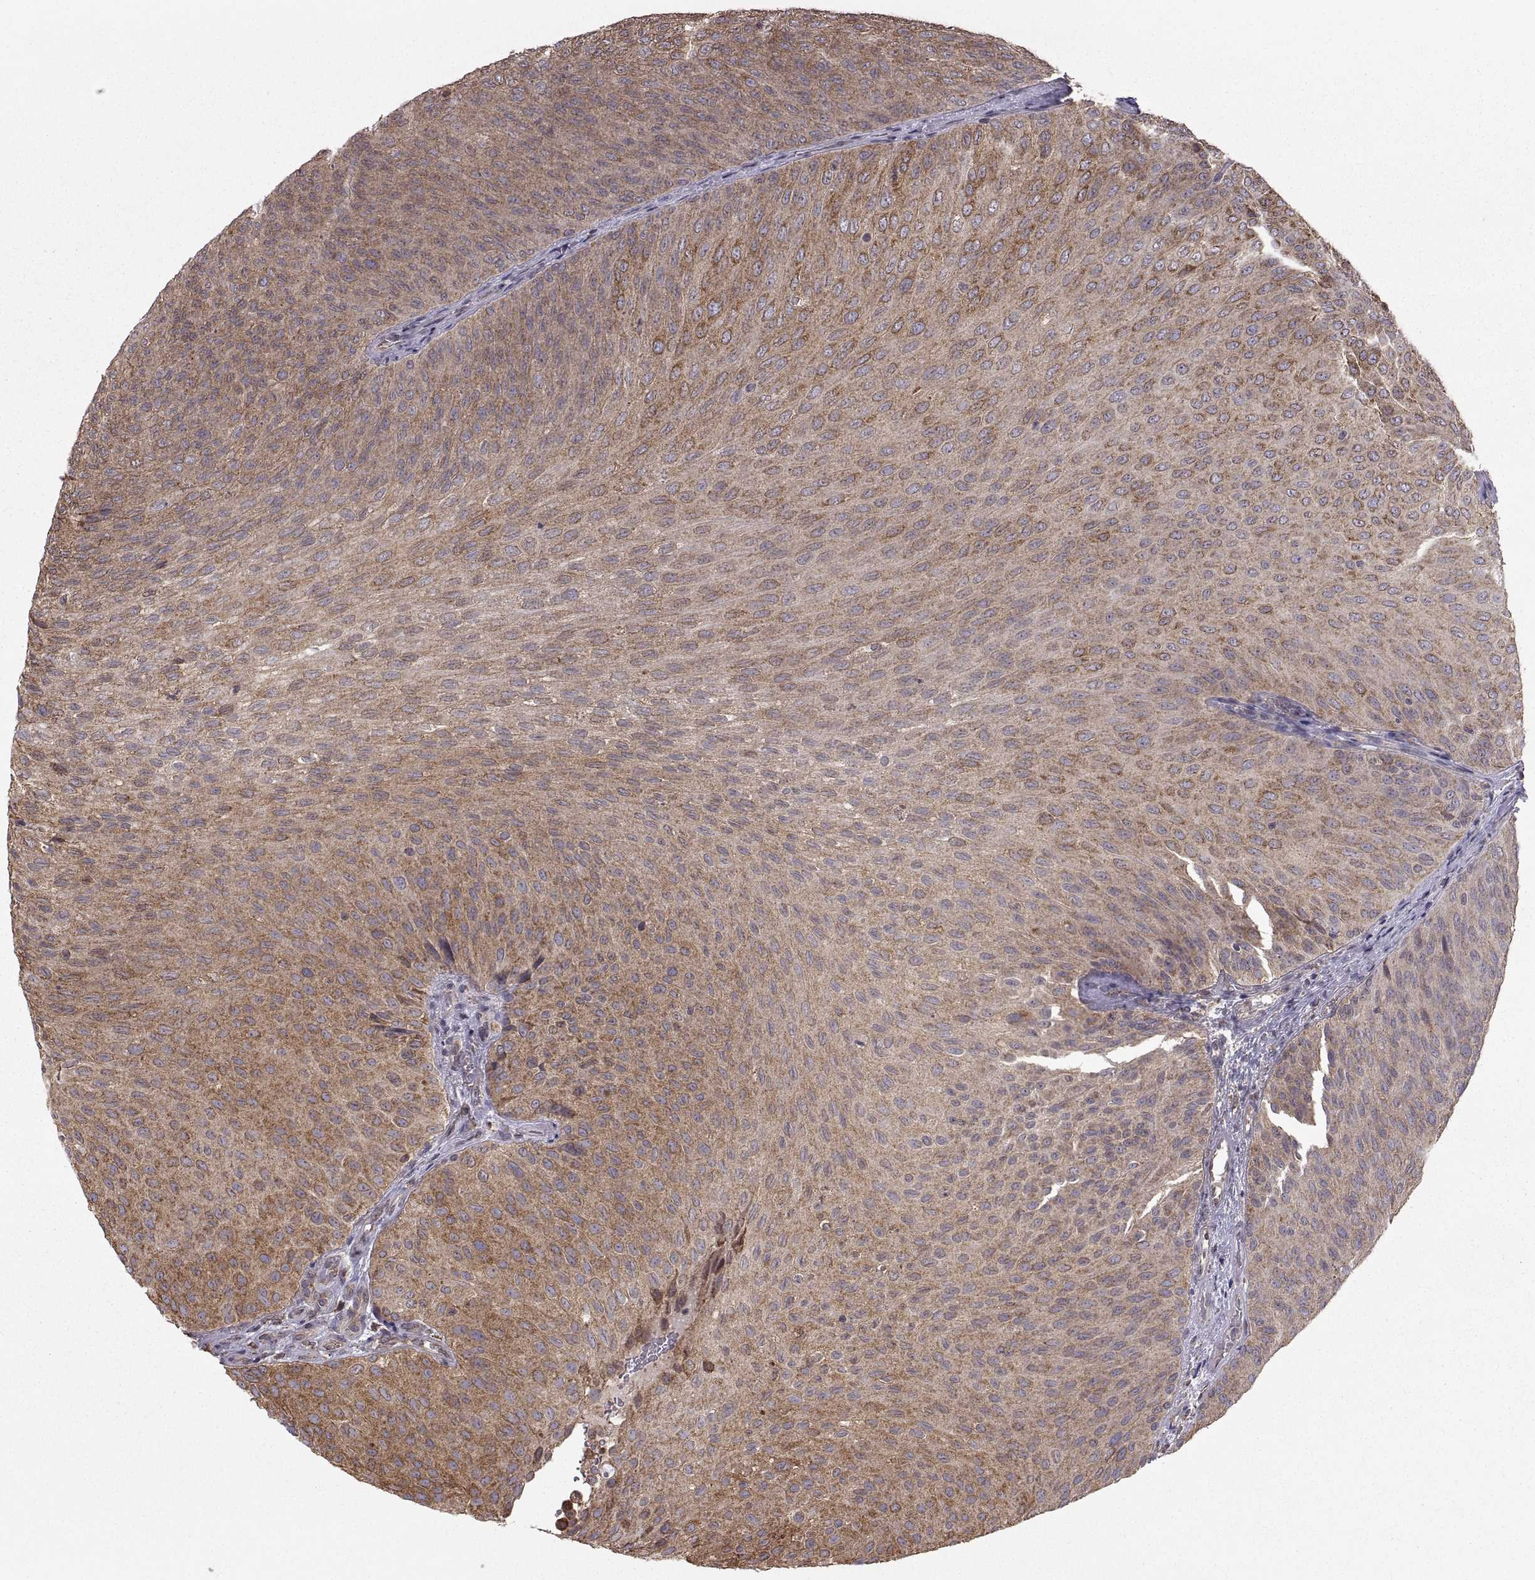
{"staining": {"intensity": "moderate", "quantity": ">75%", "location": "cytoplasmic/membranous"}, "tissue": "urothelial cancer", "cell_type": "Tumor cells", "image_type": "cancer", "snomed": [{"axis": "morphology", "description": "Urothelial carcinoma, Low grade"}, {"axis": "topography", "description": "Urinary bladder"}], "caption": "Moderate cytoplasmic/membranous positivity is seen in about >75% of tumor cells in urothelial cancer.", "gene": "PDIA3", "patient": {"sex": "male", "age": 78}}